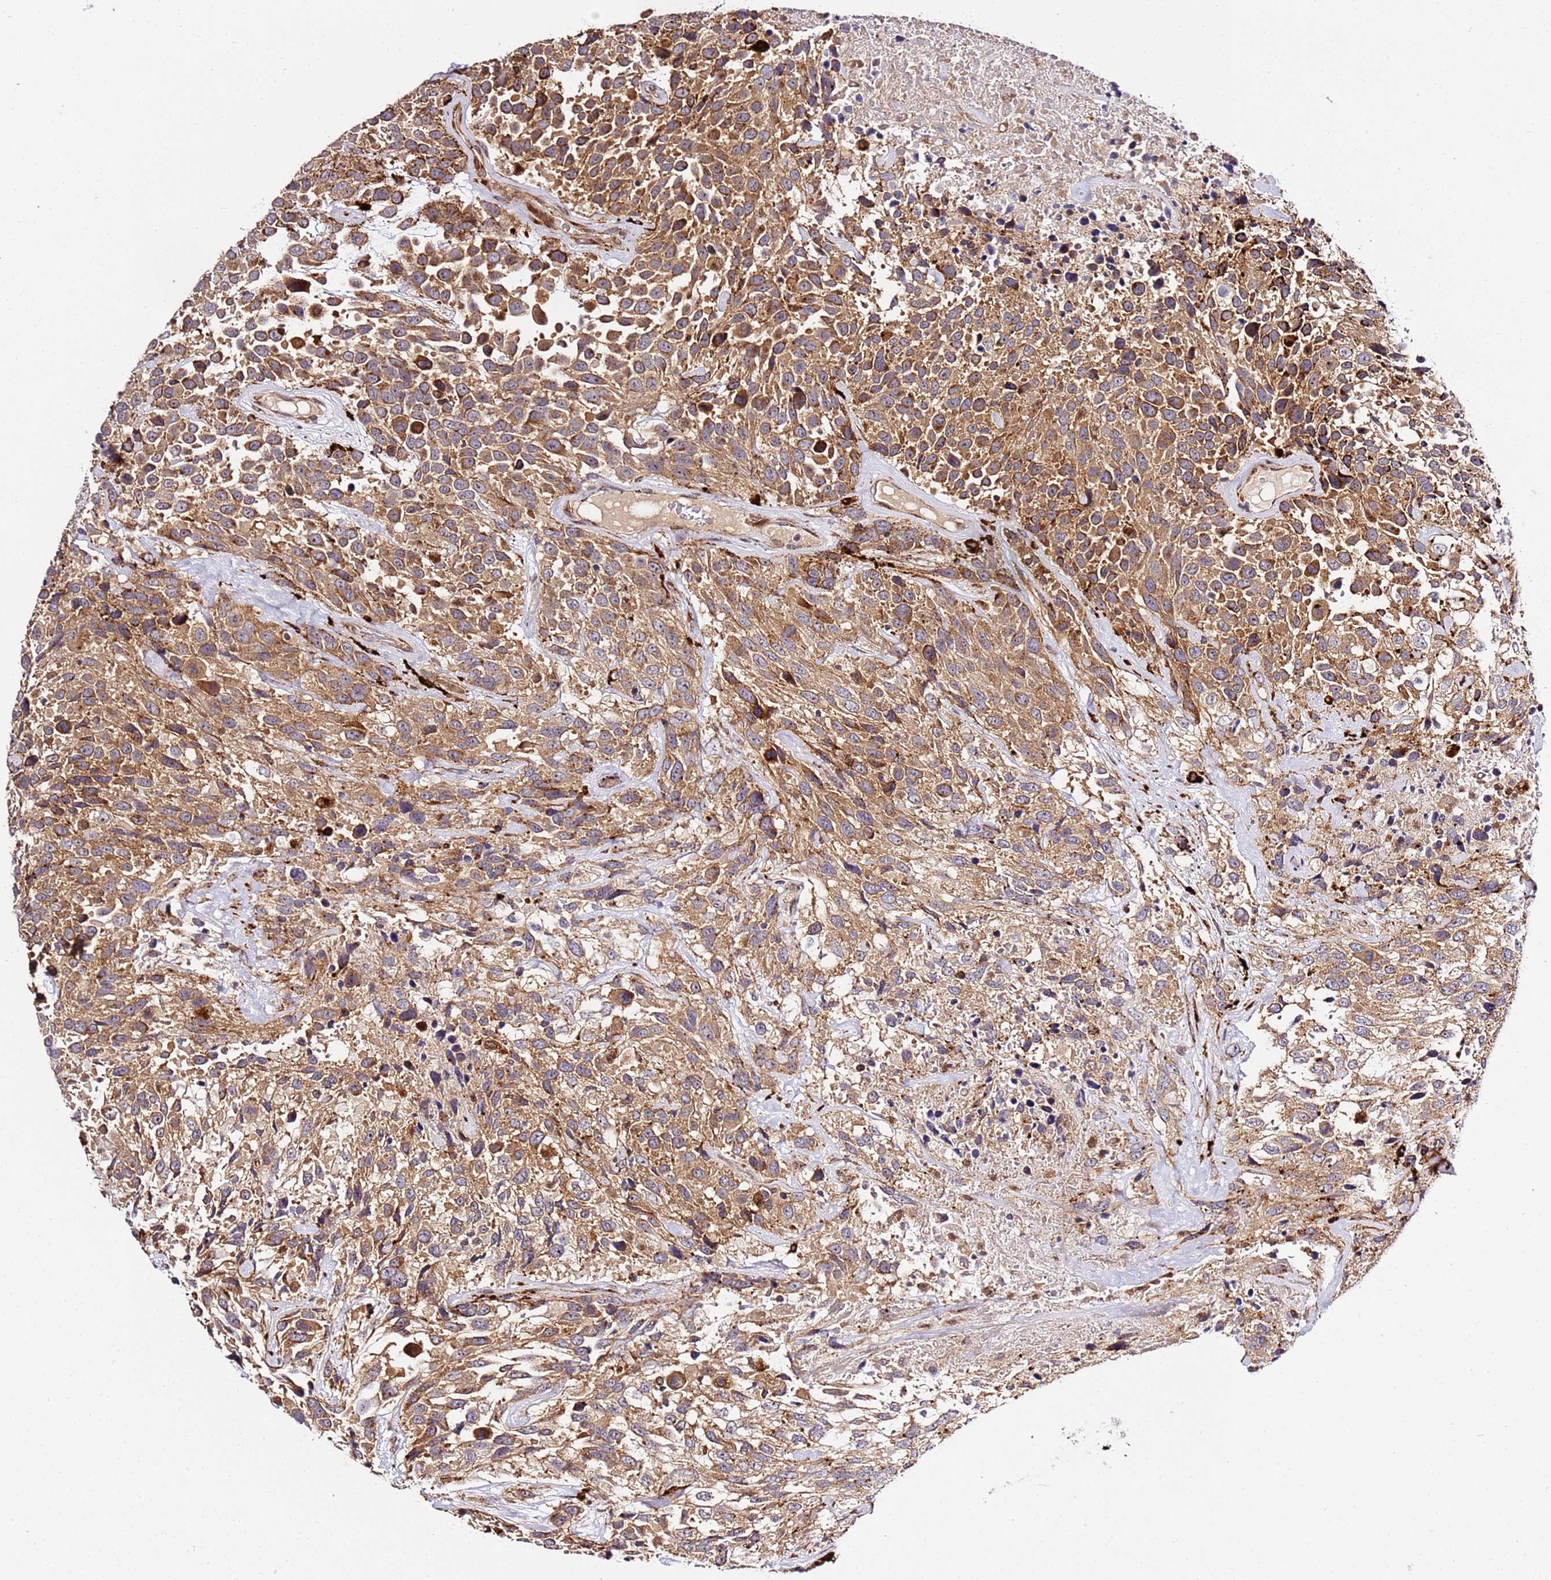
{"staining": {"intensity": "moderate", "quantity": ">75%", "location": "cytoplasmic/membranous"}, "tissue": "urothelial cancer", "cell_type": "Tumor cells", "image_type": "cancer", "snomed": [{"axis": "morphology", "description": "Urothelial carcinoma, High grade"}, {"axis": "topography", "description": "Urinary bladder"}], "caption": "Protein staining of urothelial carcinoma (high-grade) tissue demonstrates moderate cytoplasmic/membranous expression in about >75% of tumor cells. (Stains: DAB (3,3'-diaminobenzidine) in brown, nuclei in blue, Microscopy: brightfield microscopy at high magnification).", "gene": "PVRIG", "patient": {"sex": "female", "age": 70}}